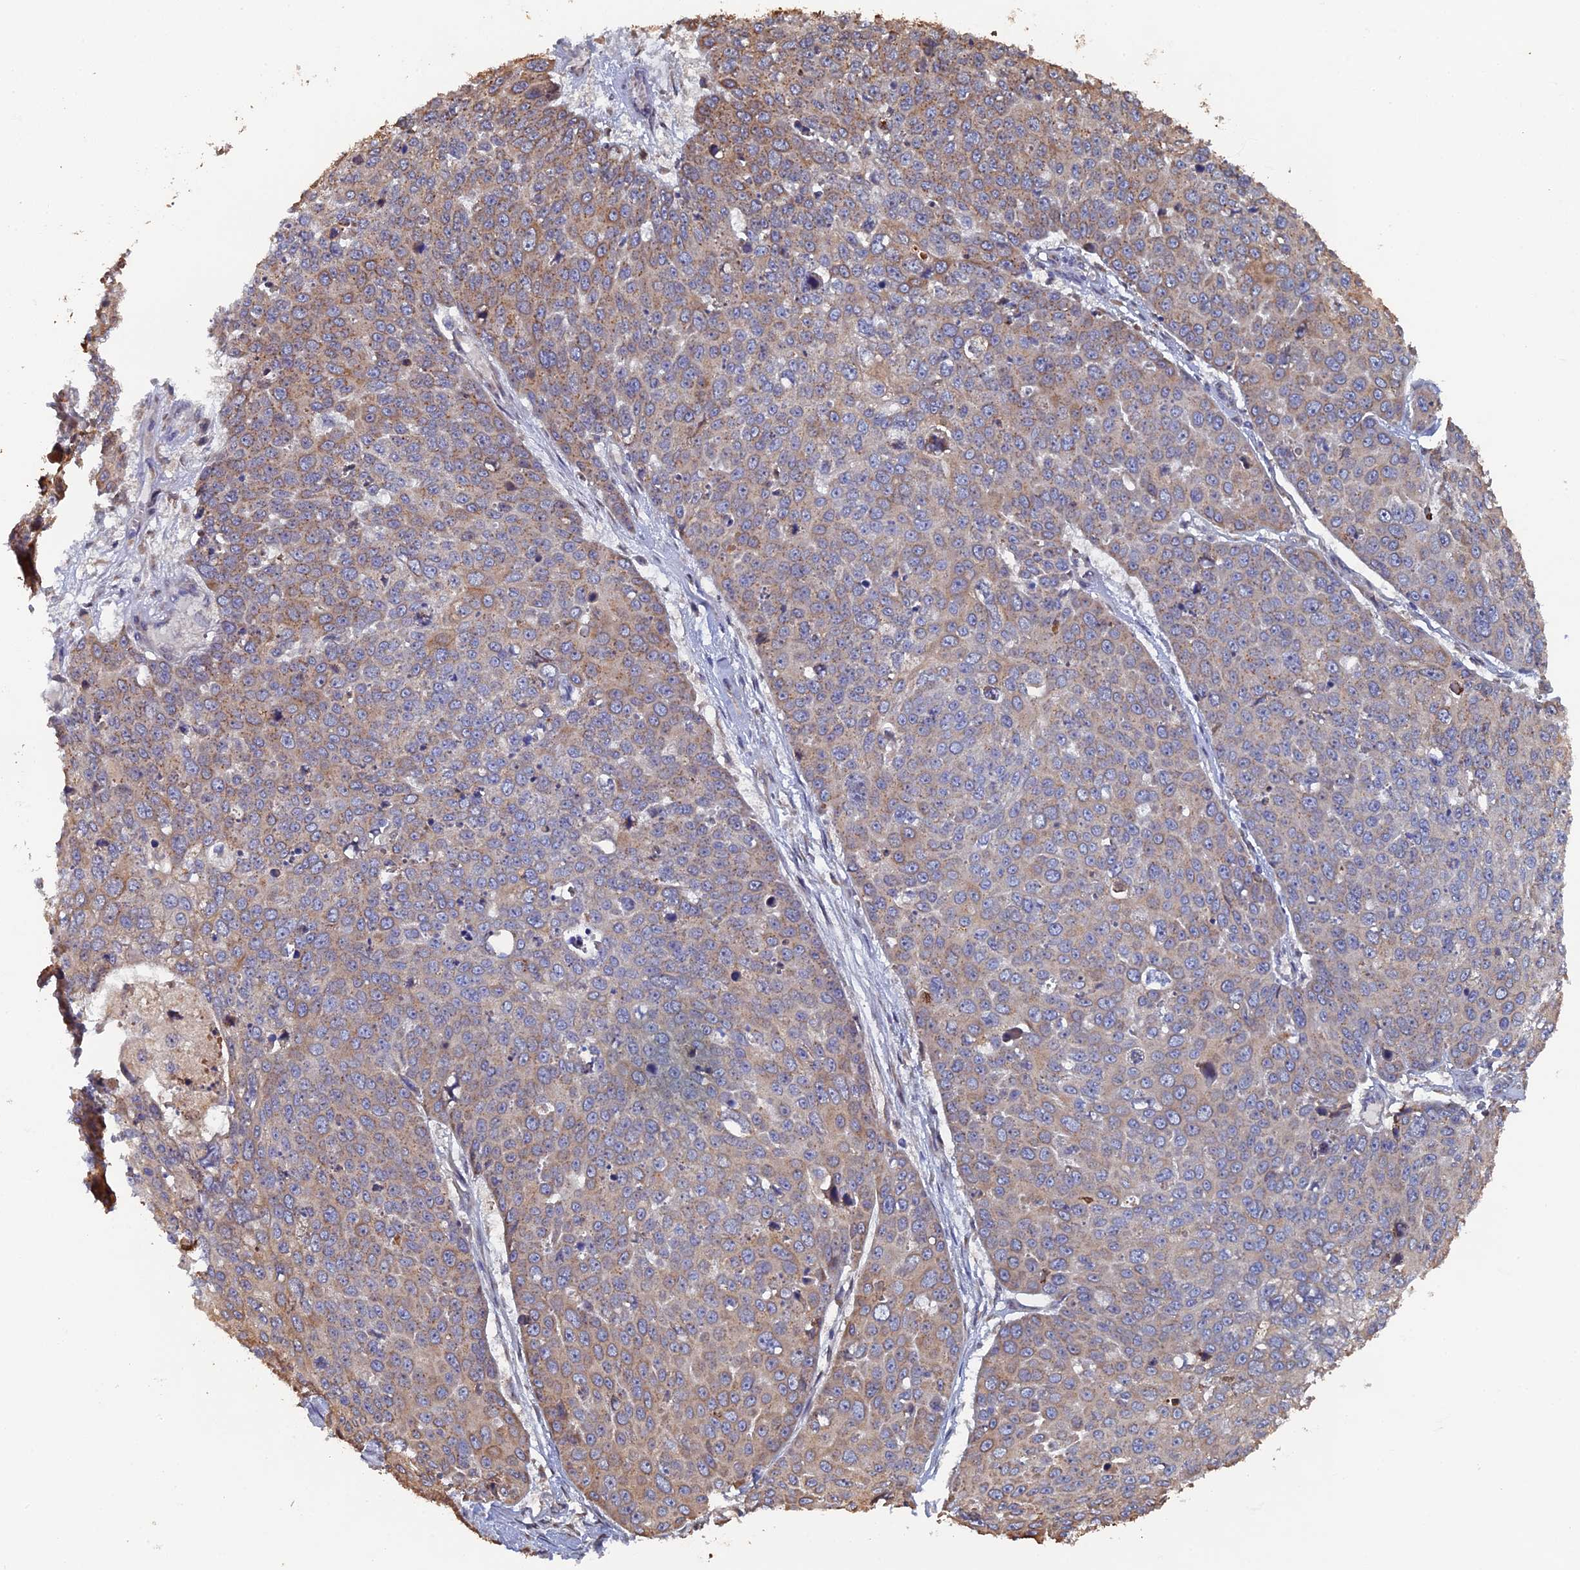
{"staining": {"intensity": "moderate", "quantity": "<25%", "location": "cytoplasmic/membranous"}, "tissue": "skin cancer", "cell_type": "Tumor cells", "image_type": "cancer", "snomed": [{"axis": "morphology", "description": "Squamous cell carcinoma, NOS"}, {"axis": "topography", "description": "Skin"}], "caption": "A histopathology image of skin squamous cell carcinoma stained for a protein displays moderate cytoplasmic/membranous brown staining in tumor cells.", "gene": "VPS37C", "patient": {"sex": "male", "age": 71}}